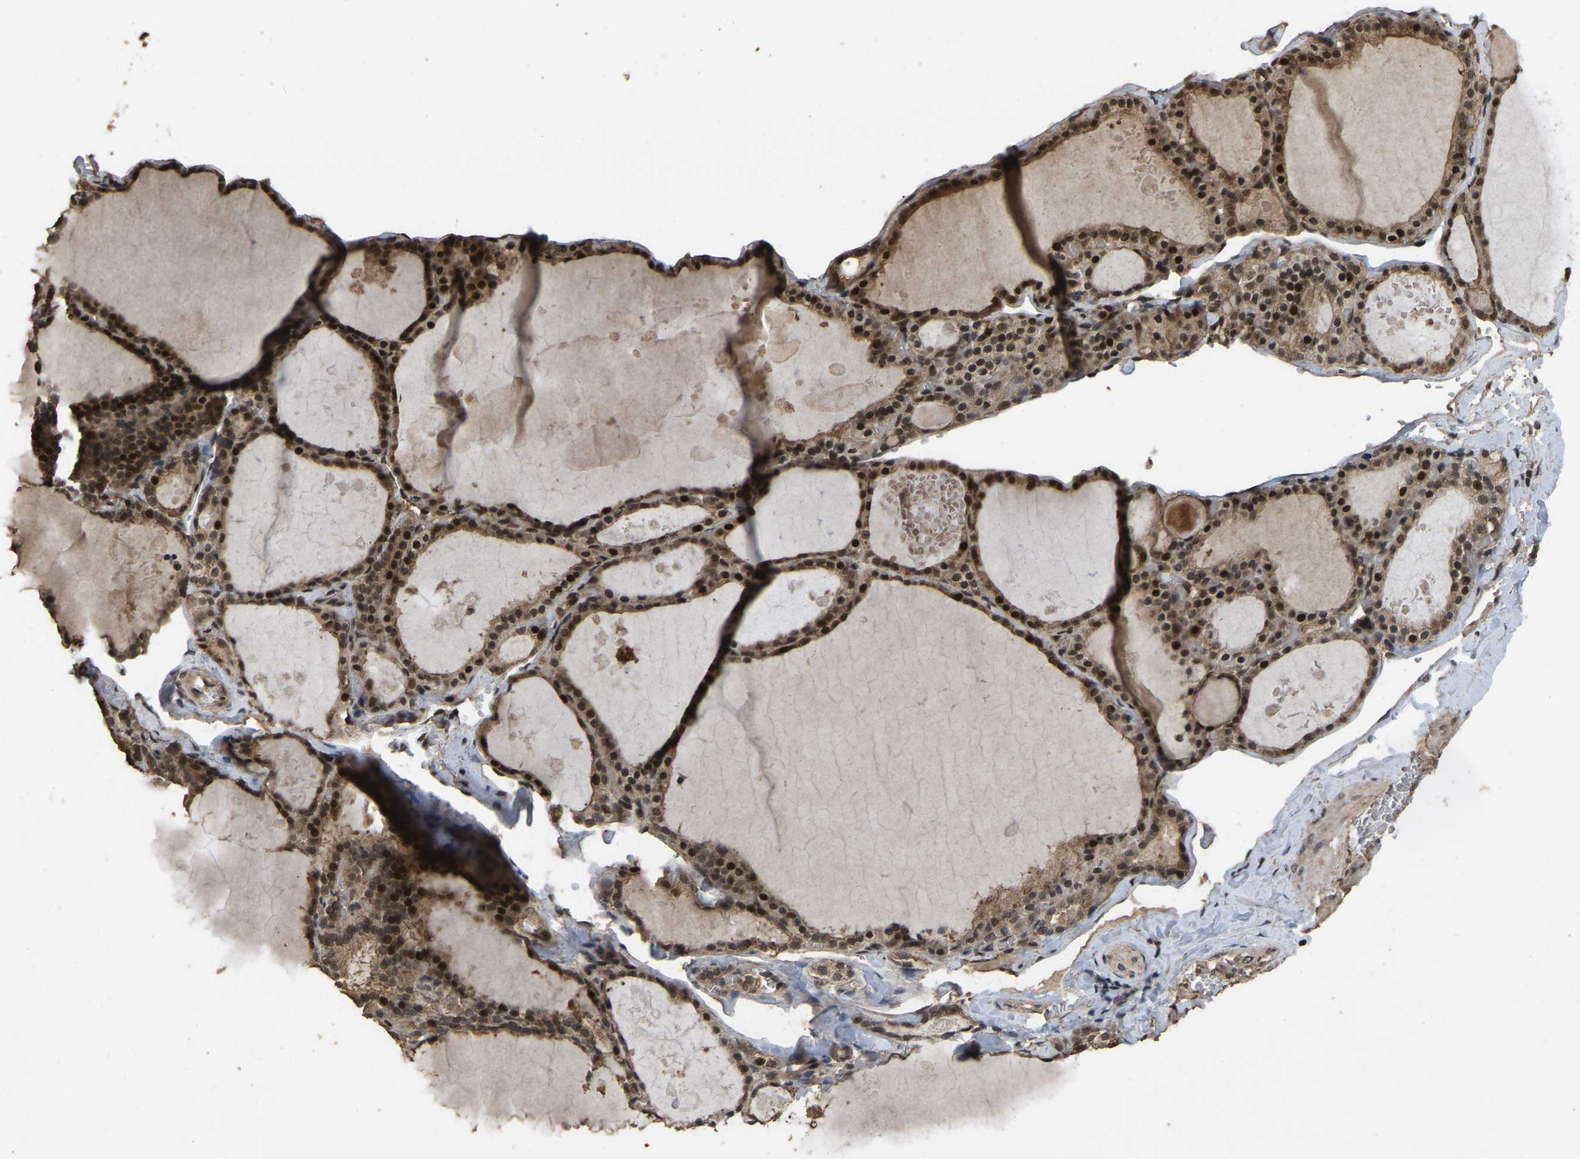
{"staining": {"intensity": "moderate", "quantity": ">75%", "location": "cytoplasmic/membranous,nuclear"}, "tissue": "thyroid gland", "cell_type": "Glandular cells", "image_type": "normal", "snomed": [{"axis": "morphology", "description": "Normal tissue, NOS"}, {"axis": "topography", "description": "Thyroid gland"}], "caption": "Thyroid gland stained with IHC displays moderate cytoplasmic/membranous,nuclear positivity in about >75% of glandular cells.", "gene": "ARHGAP23", "patient": {"sex": "male", "age": 56}}